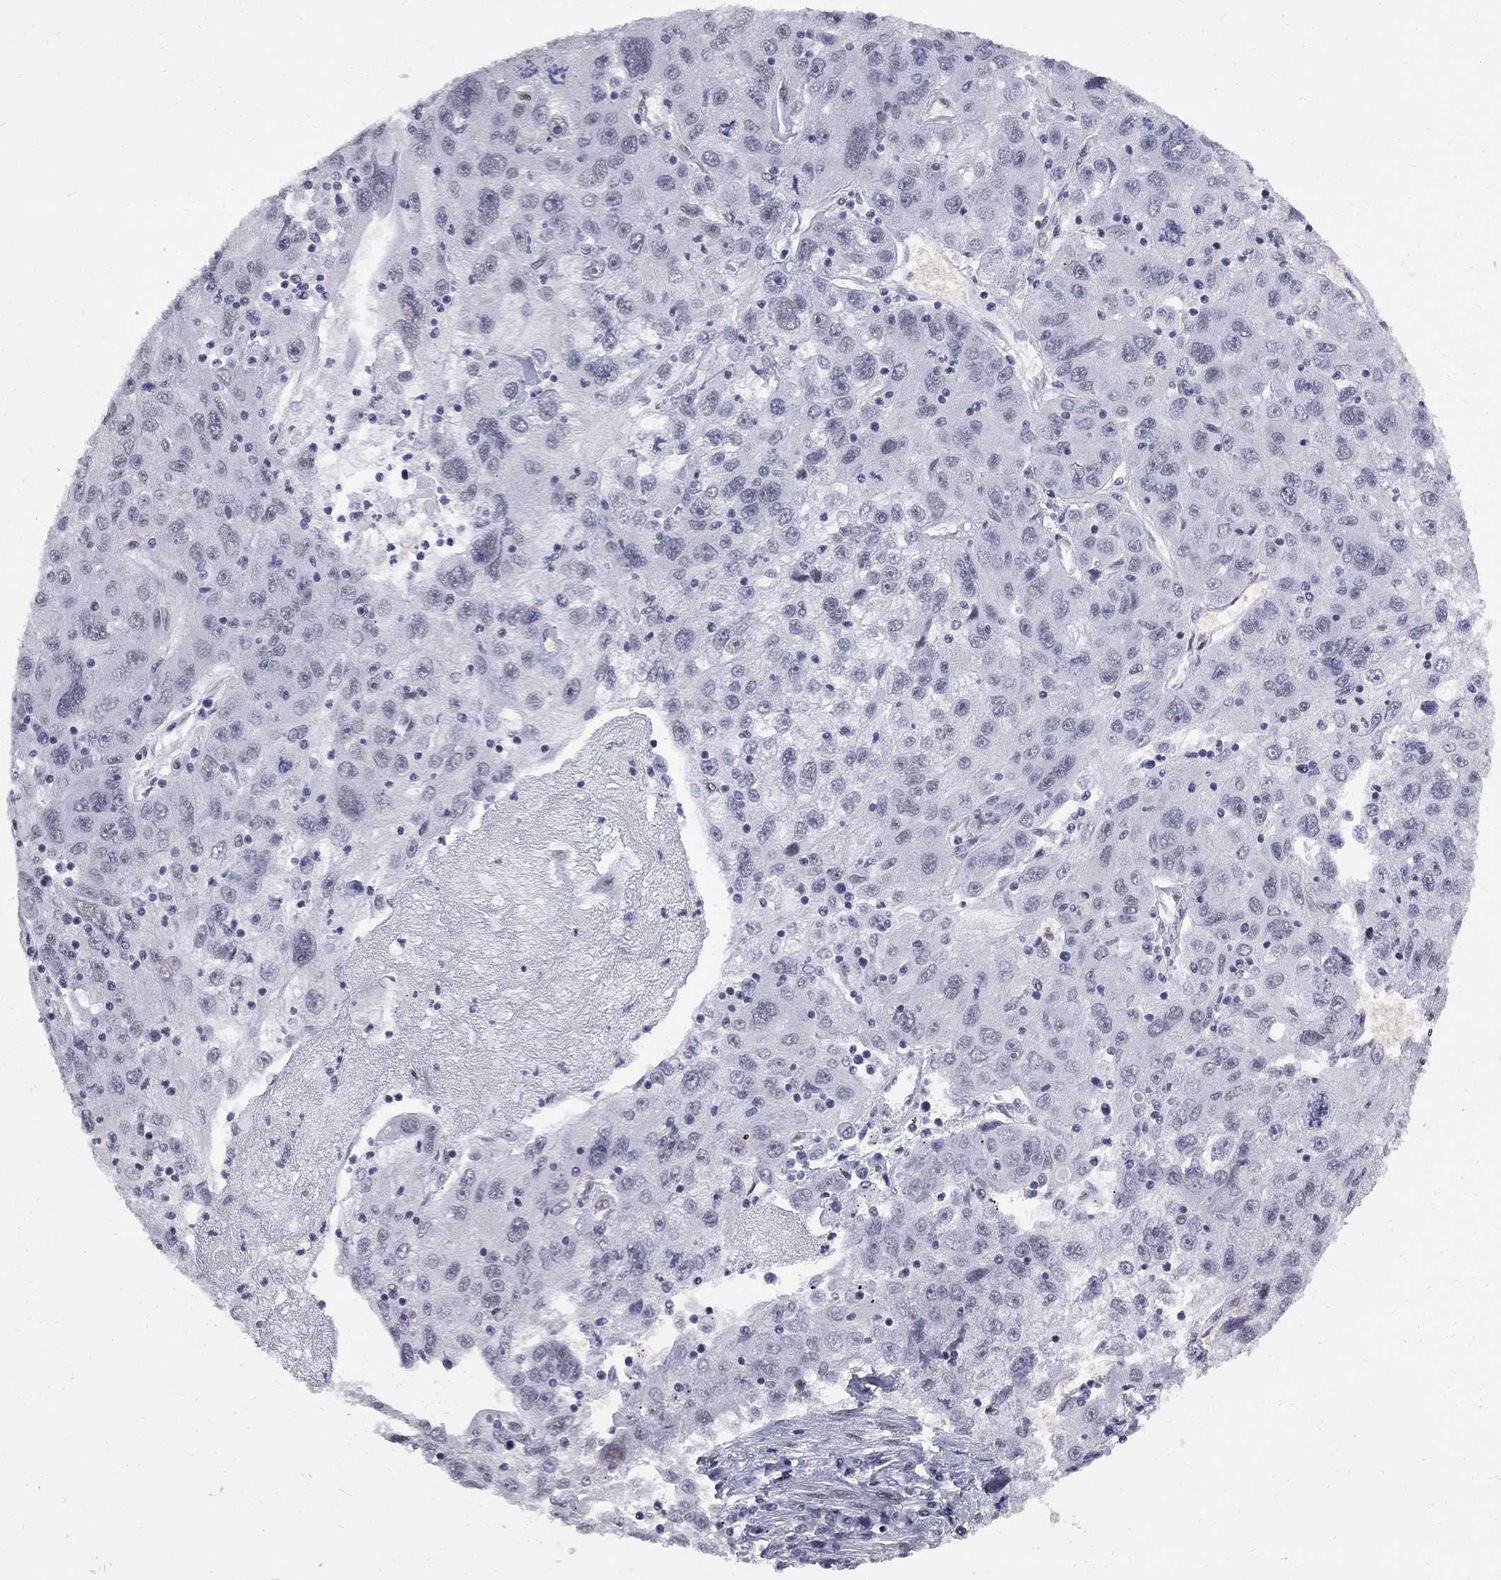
{"staining": {"intensity": "negative", "quantity": "none", "location": "none"}, "tissue": "stomach cancer", "cell_type": "Tumor cells", "image_type": "cancer", "snomed": [{"axis": "morphology", "description": "Adenocarcinoma, NOS"}, {"axis": "topography", "description": "Stomach"}], "caption": "This image is of adenocarcinoma (stomach) stained with immunohistochemistry (IHC) to label a protein in brown with the nuclei are counter-stained blue. There is no expression in tumor cells.", "gene": "ZBTB47", "patient": {"sex": "male", "age": 56}}